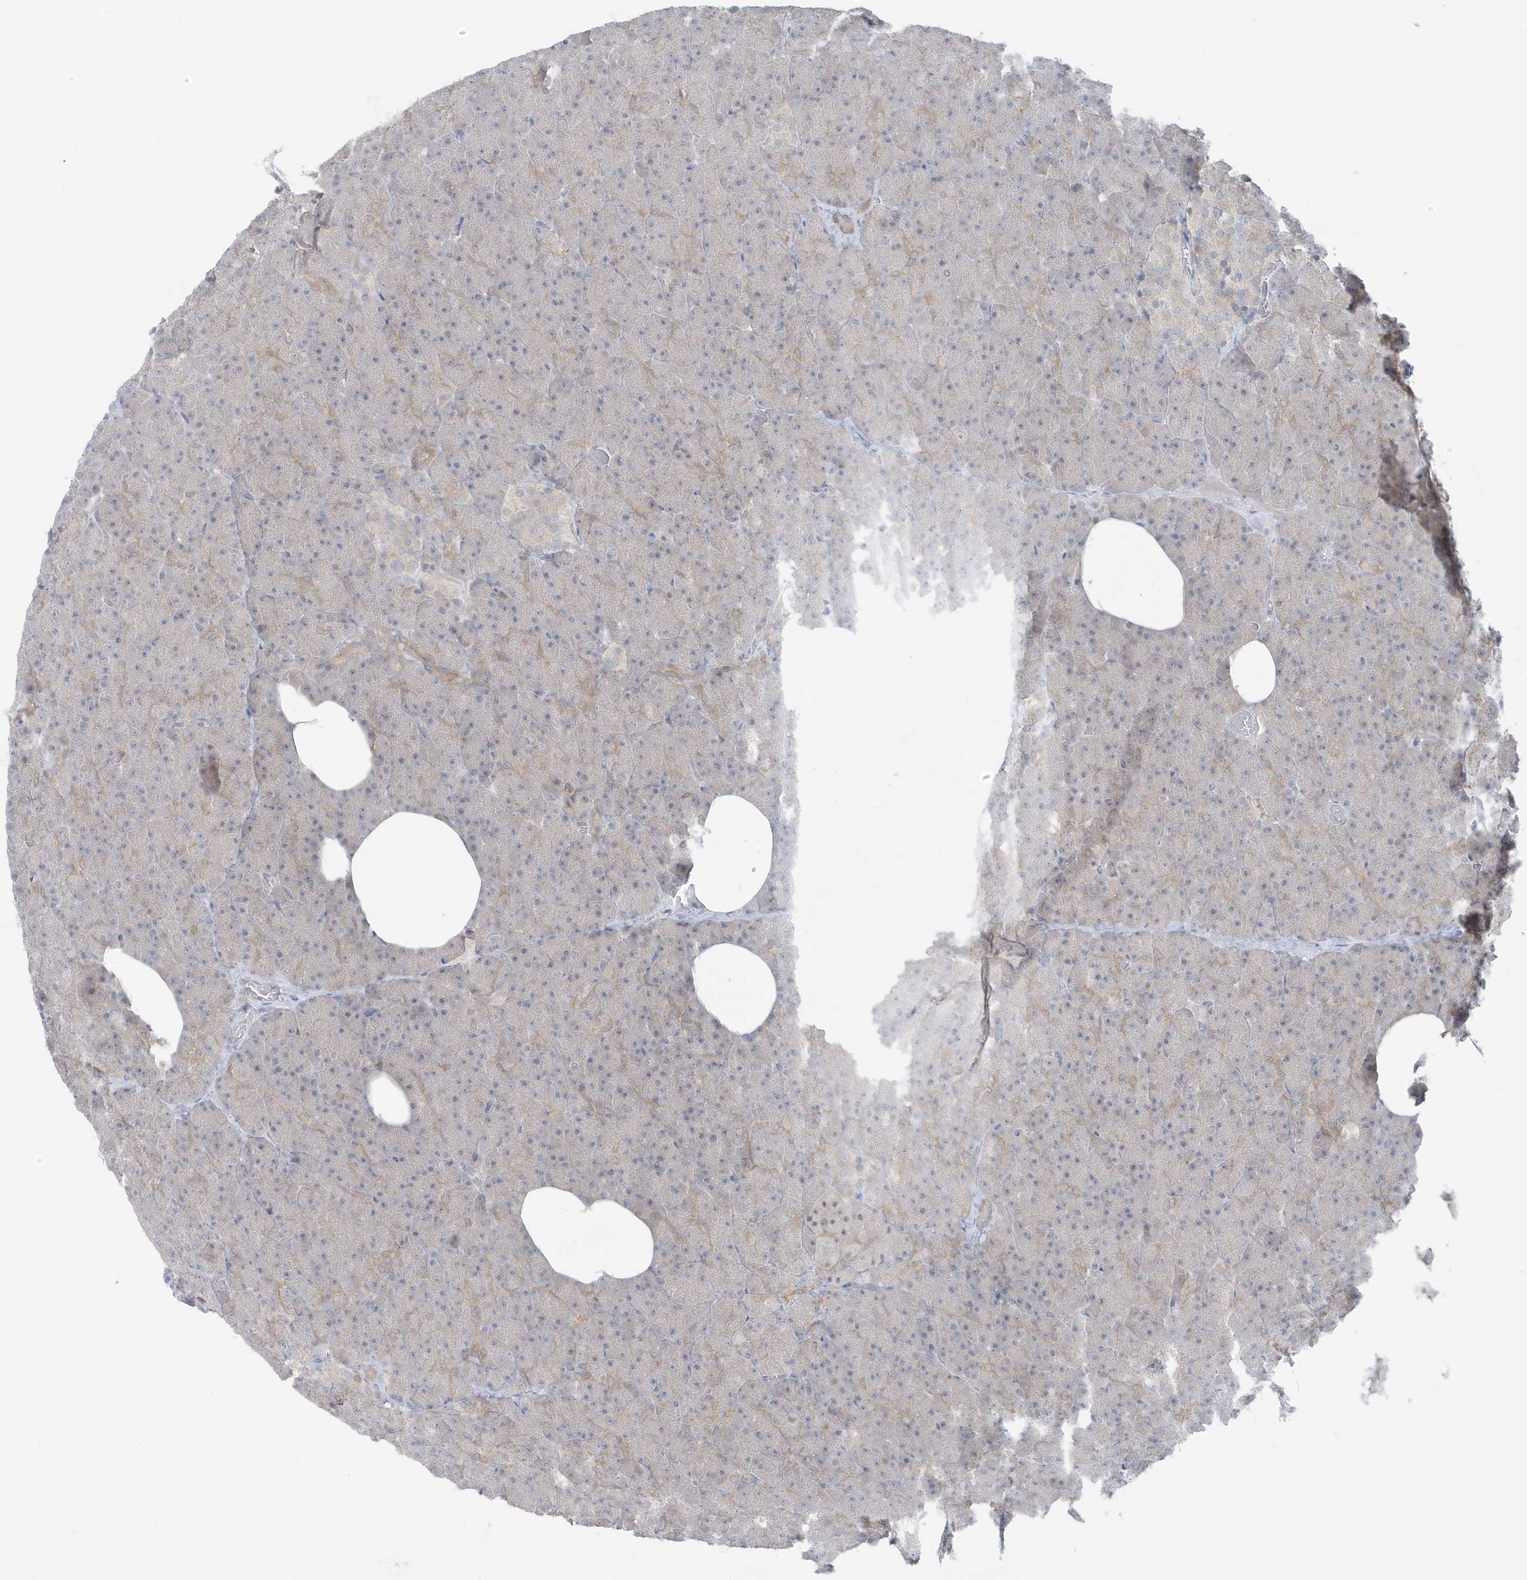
{"staining": {"intensity": "weak", "quantity": "25%-75%", "location": "cytoplasmic/membranous"}, "tissue": "pancreas", "cell_type": "Exocrine glandular cells", "image_type": "normal", "snomed": [{"axis": "morphology", "description": "Normal tissue, NOS"}, {"axis": "morphology", "description": "Carcinoid, malignant, NOS"}, {"axis": "topography", "description": "Pancreas"}], "caption": "The micrograph exhibits immunohistochemical staining of normal pancreas. There is weak cytoplasmic/membranous expression is identified in about 25%-75% of exocrine glandular cells. (IHC, brightfield microscopy, high magnification).", "gene": "OGA", "patient": {"sex": "female", "age": 35}}